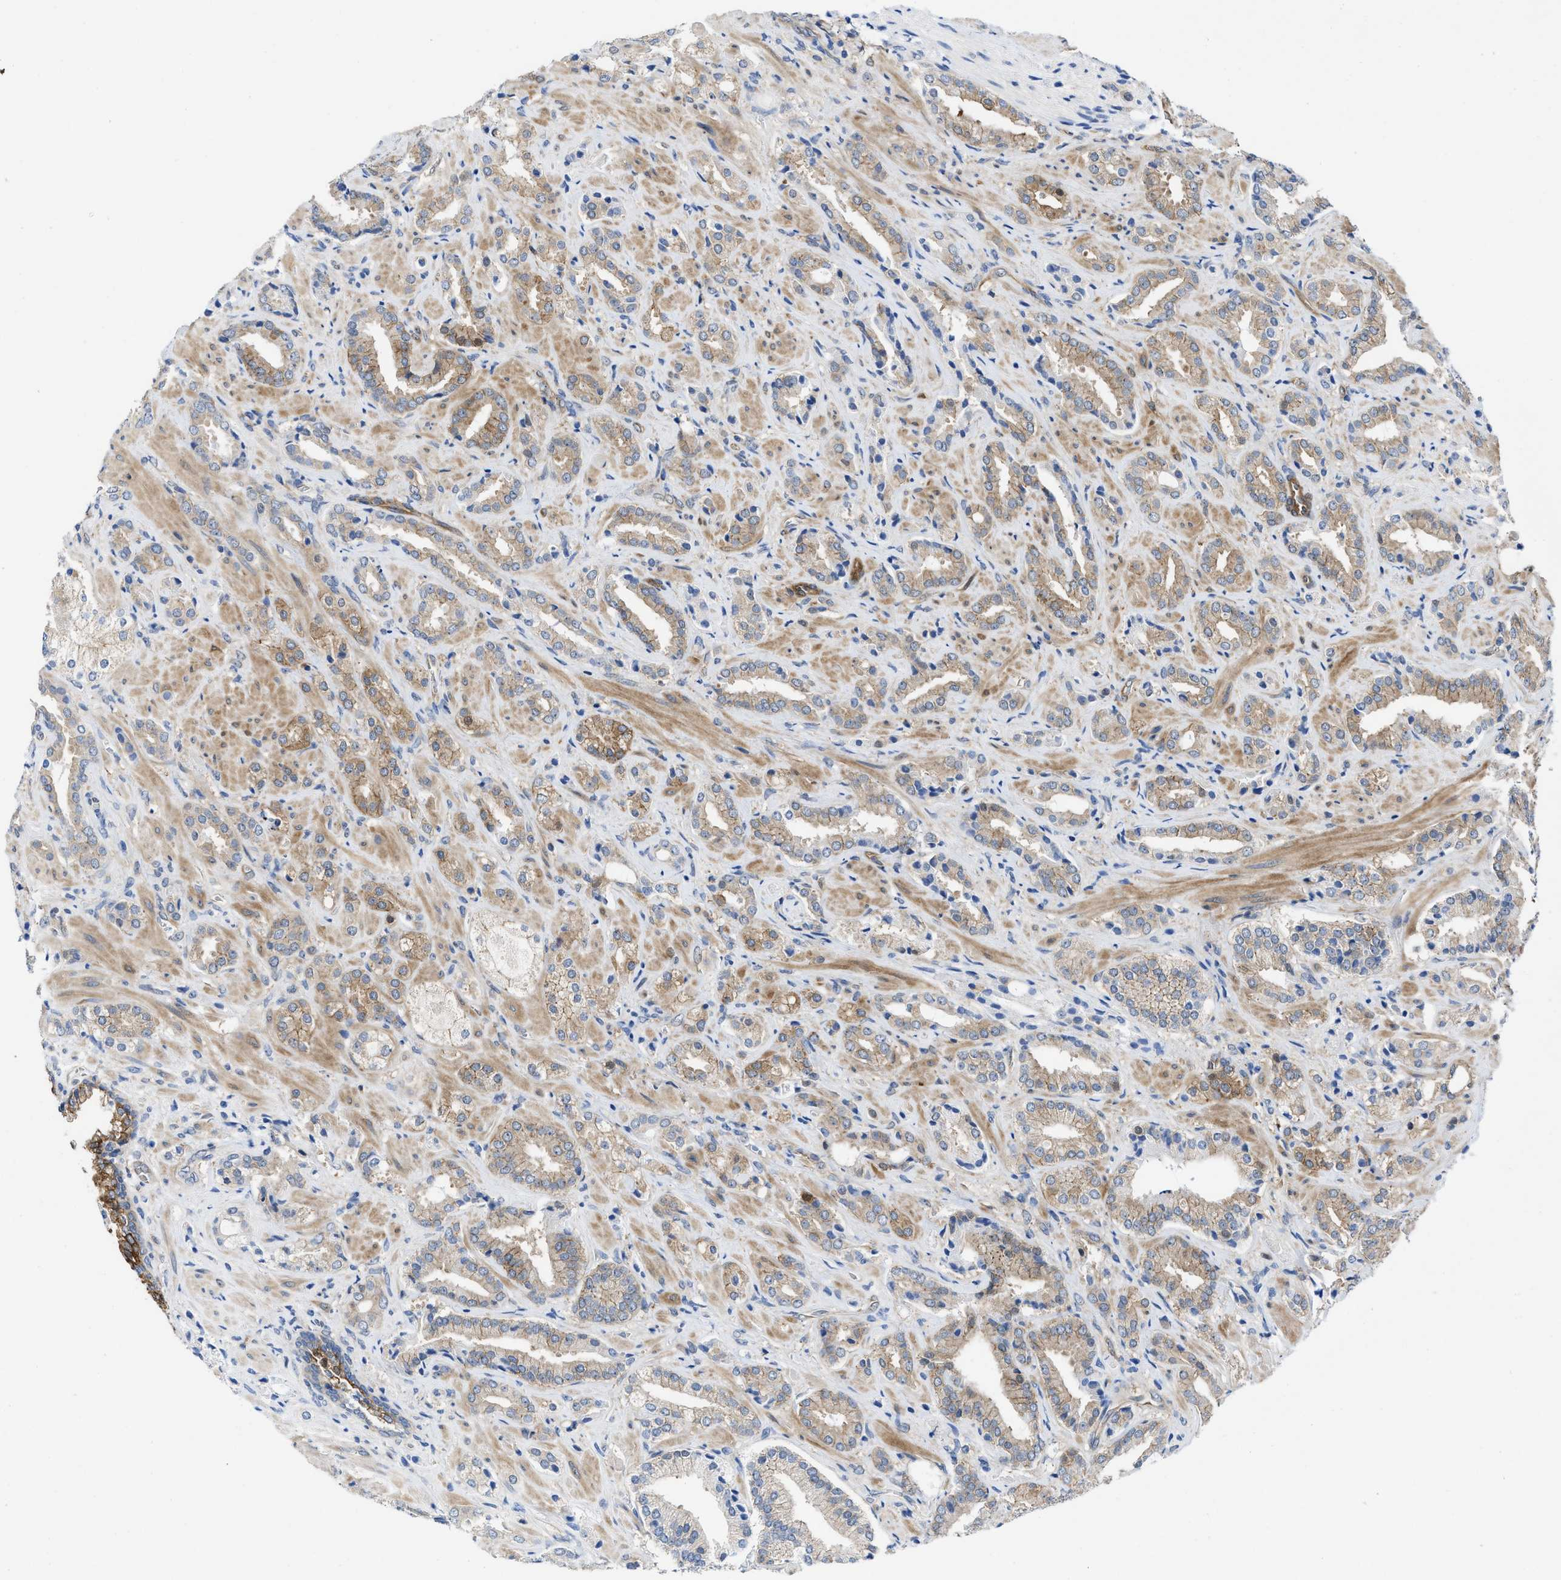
{"staining": {"intensity": "weak", "quantity": ">75%", "location": "cytoplasmic/membranous"}, "tissue": "prostate cancer", "cell_type": "Tumor cells", "image_type": "cancer", "snomed": [{"axis": "morphology", "description": "Adenocarcinoma, High grade"}, {"axis": "topography", "description": "Prostate"}], "caption": "Immunohistochemical staining of prostate cancer (high-grade adenocarcinoma) shows weak cytoplasmic/membranous protein expression in about >75% of tumor cells.", "gene": "PDLIM5", "patient": {"sex": "male", "age": 64}}